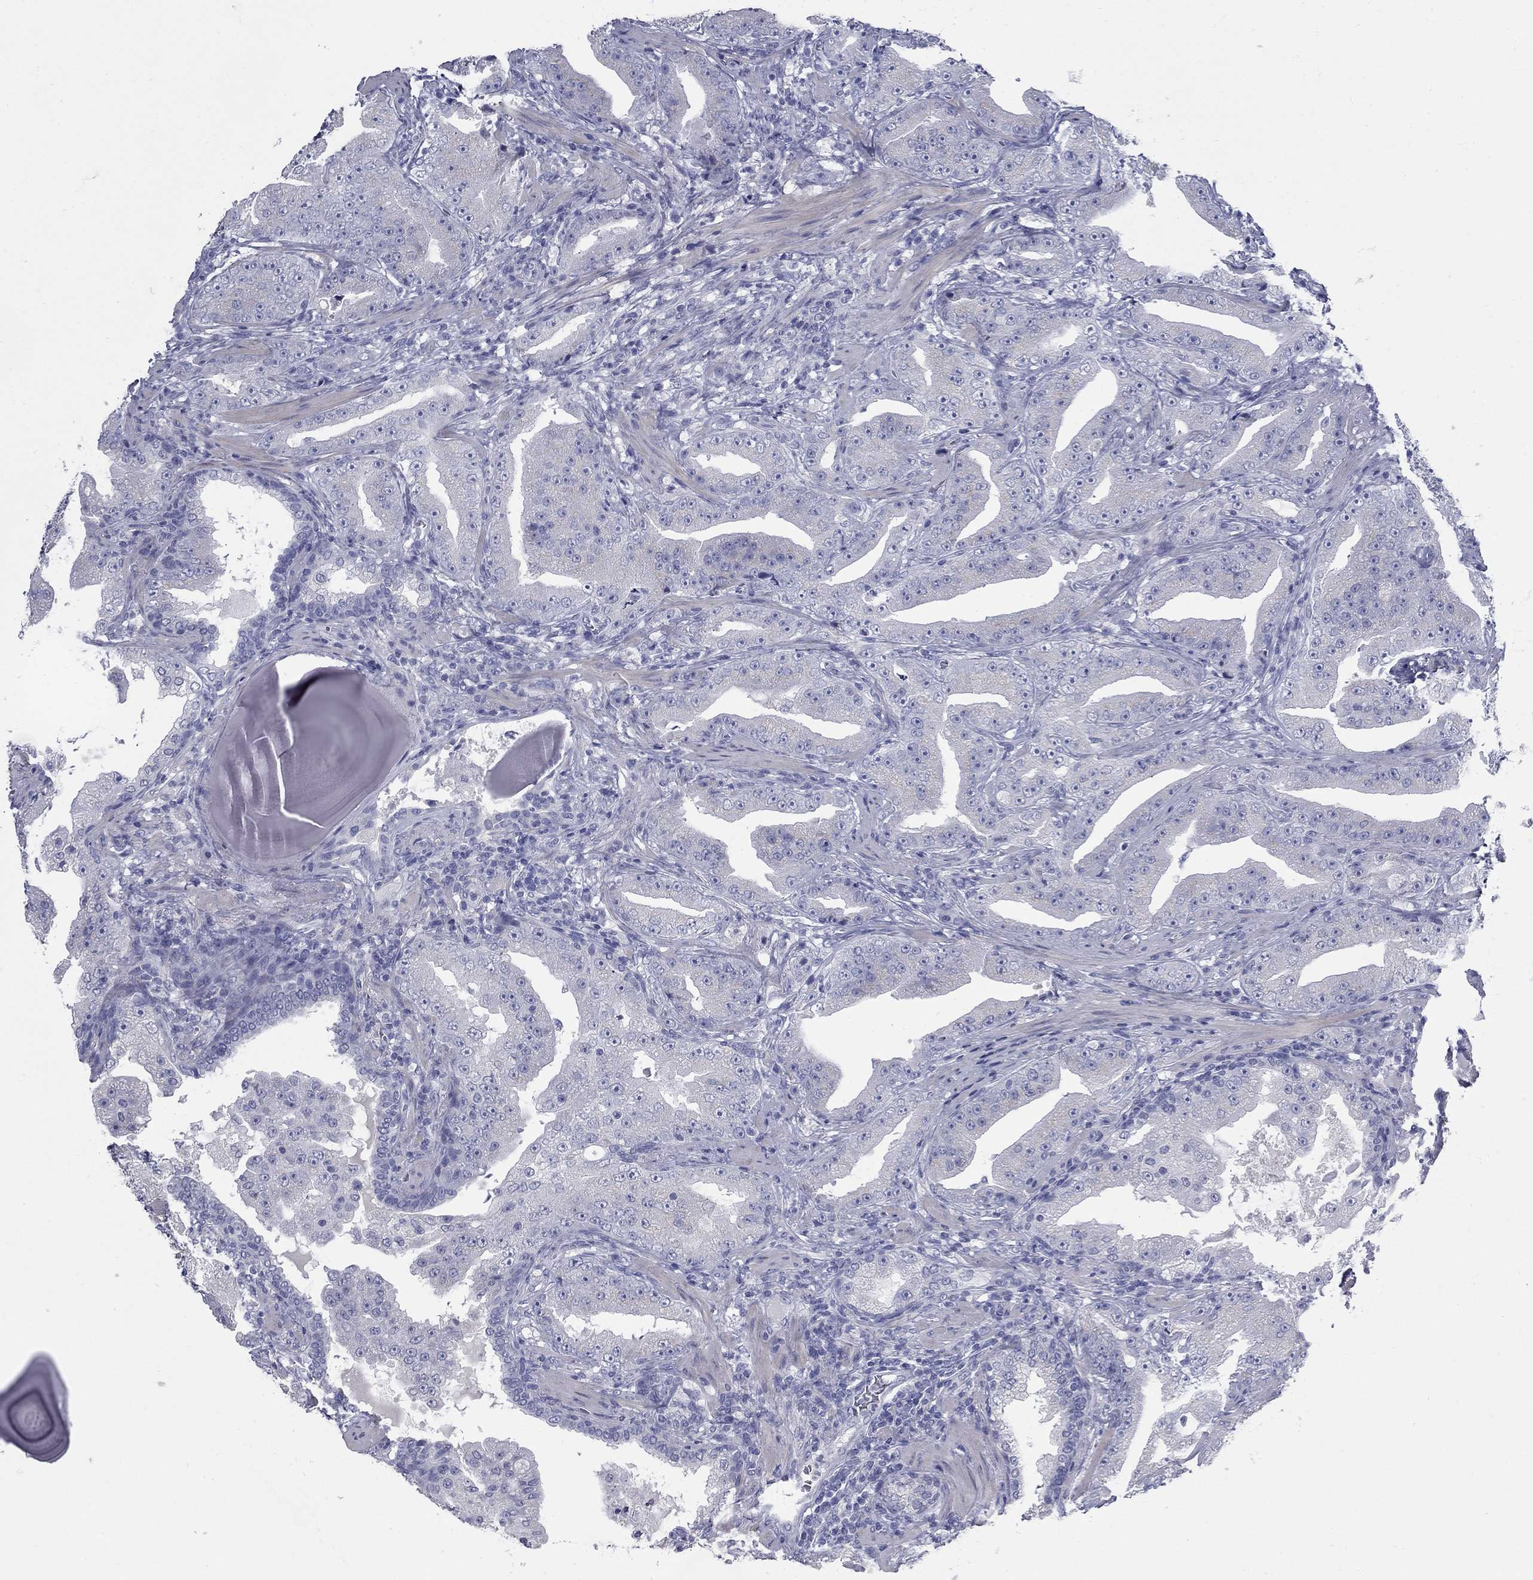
{"staining": {"intensity": "negative", "quantity": "none", "location": "none"}, "tissue": "prostate cancer", "cell_type": "Tumor cells", "image_type": "cancer", "snomed": [{"axis": "morphology", "description": "Adenocarcinoma, Low grade"}, {"axis": "topography", "description": "Prostate"}], "caption": "Immunohistochemistry (IHC) photomicrograph of neoplastic tissue: low-grade adenocarcinoma (prostate) stained with DAB shows no significant protein expression in tumor cells. (Brightfield microscopy of DAB immunohistochemistry (IHC) at high magnification).", "gene": "KIRREL2", "patient": {"sex": "male", "age": 62}}